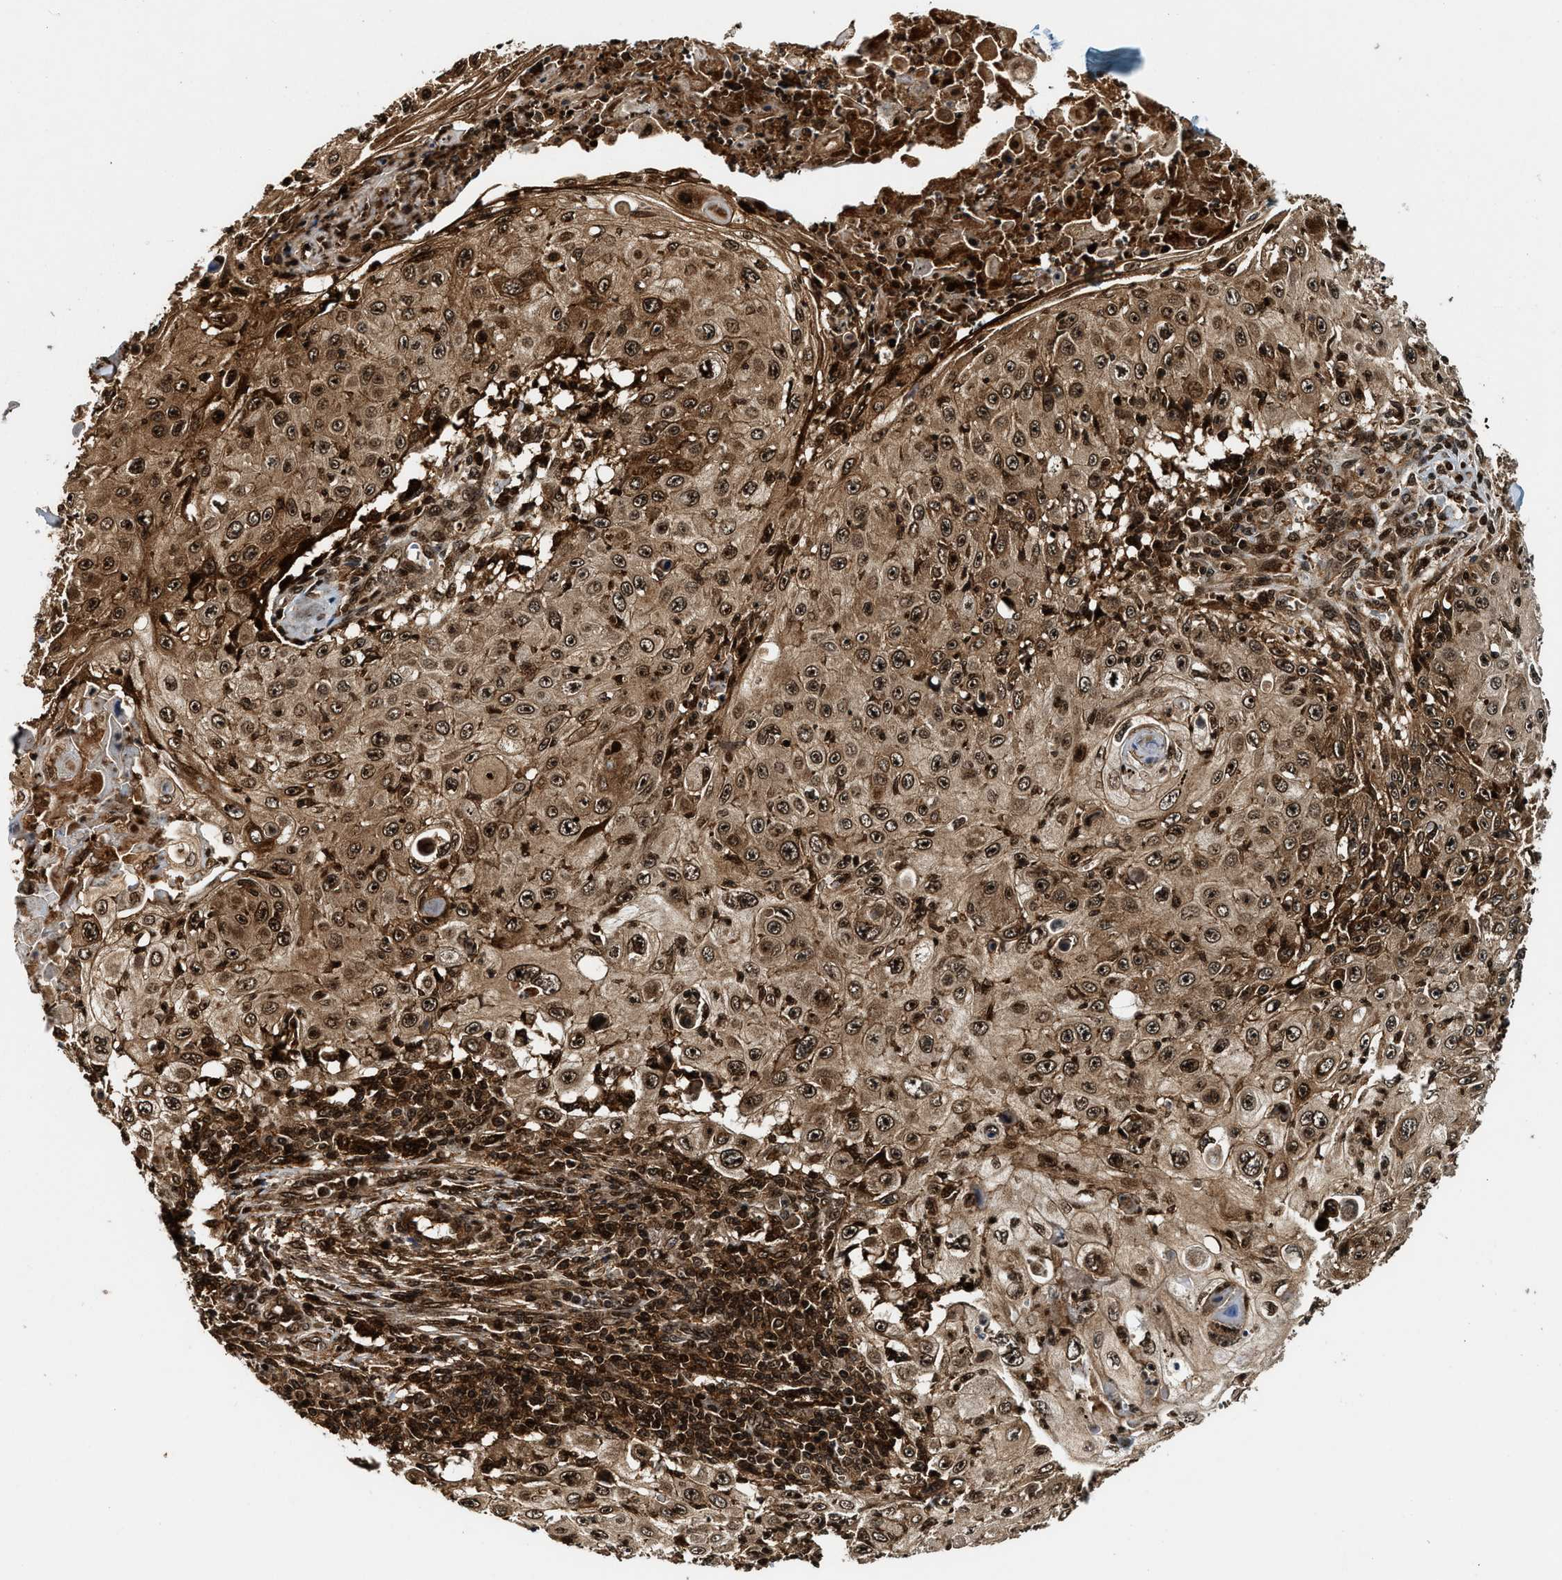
{"staining": {"intensity": "strong", "quantity": ">75%", "location": "cytoplasmic/membranous,nuclear"}, "tissue": "skin cancer", "cell_type": "Tumor cells", "image_type": "cancer", "snomed": [{"axis": "morphology", "description": "Squamous cell carcinoma, NOS"}, {"axis": "topography", "description": "Skin"}], "caption": "Protein staining of skin cancer tissue shows strong cytoplasmic/membranous and nuclear positivity in about >75% of tumor cells.", "gene": "MDM2", "patient": {"sex": "male", "age": 86}}